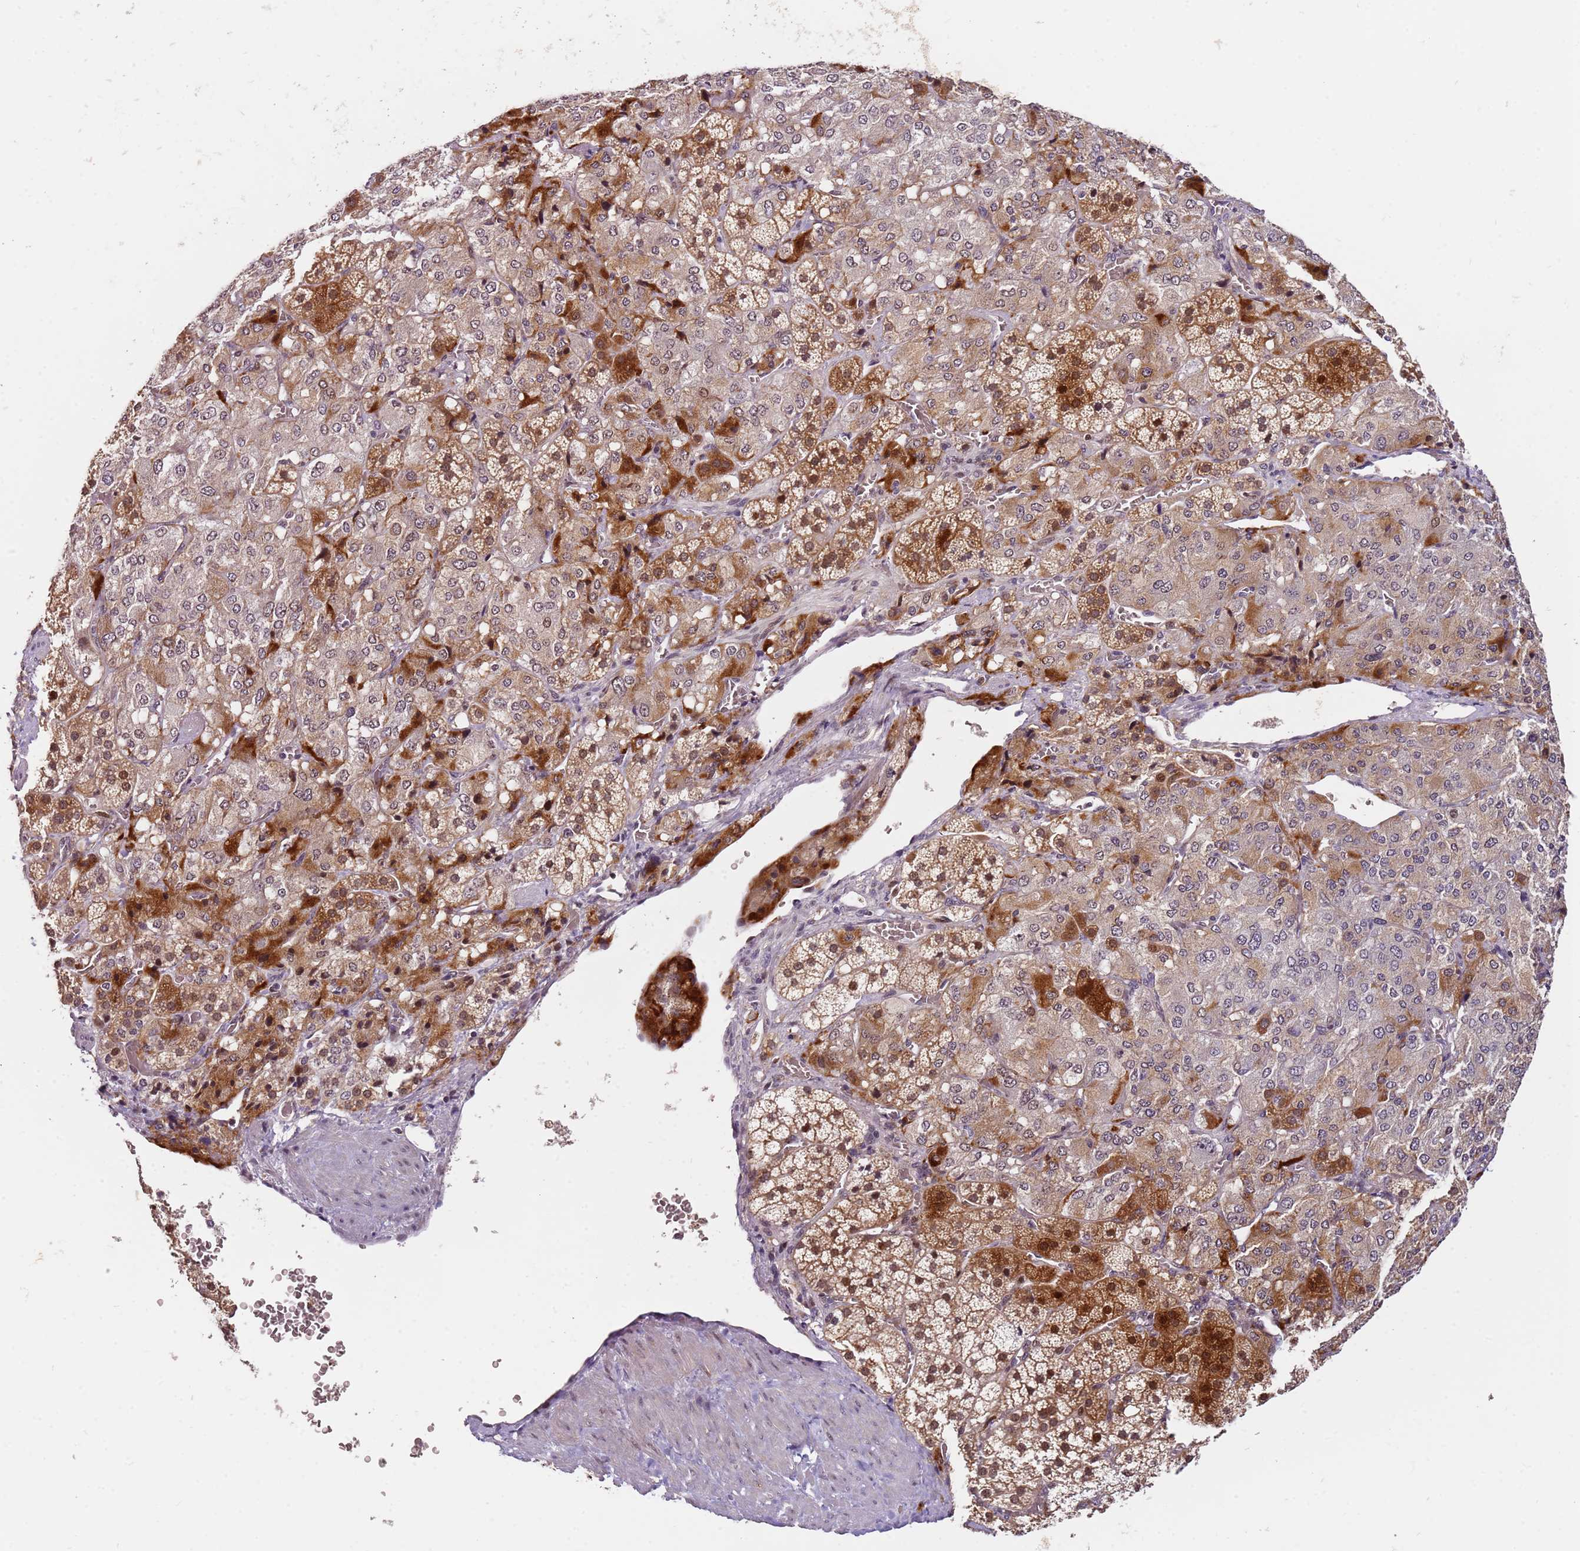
{"staining": {"intensity": "strong", "quantity": "25%-75%", "location": "cytoplasmic/membranous,nuclear"}, "tissue": "adrenal gland", "cell_type": "Glandular cells", "image_type": "normal", "snomed": [{"axis": "morphology", "description": "Normal tissue, NOS"}, {"axis": "topography", "description": "Adrenal gland"}], "caption": "Immunohistochemistry micrograph of normal adrenal gland stained for a protein (brown), which displays high levels of strong cytoplasmic/membranous,nuclear positivity in approximately 25%-75% of glandular cells.", "gene": "LGALSL", "patient": {"sex": "female", "age": 44}}